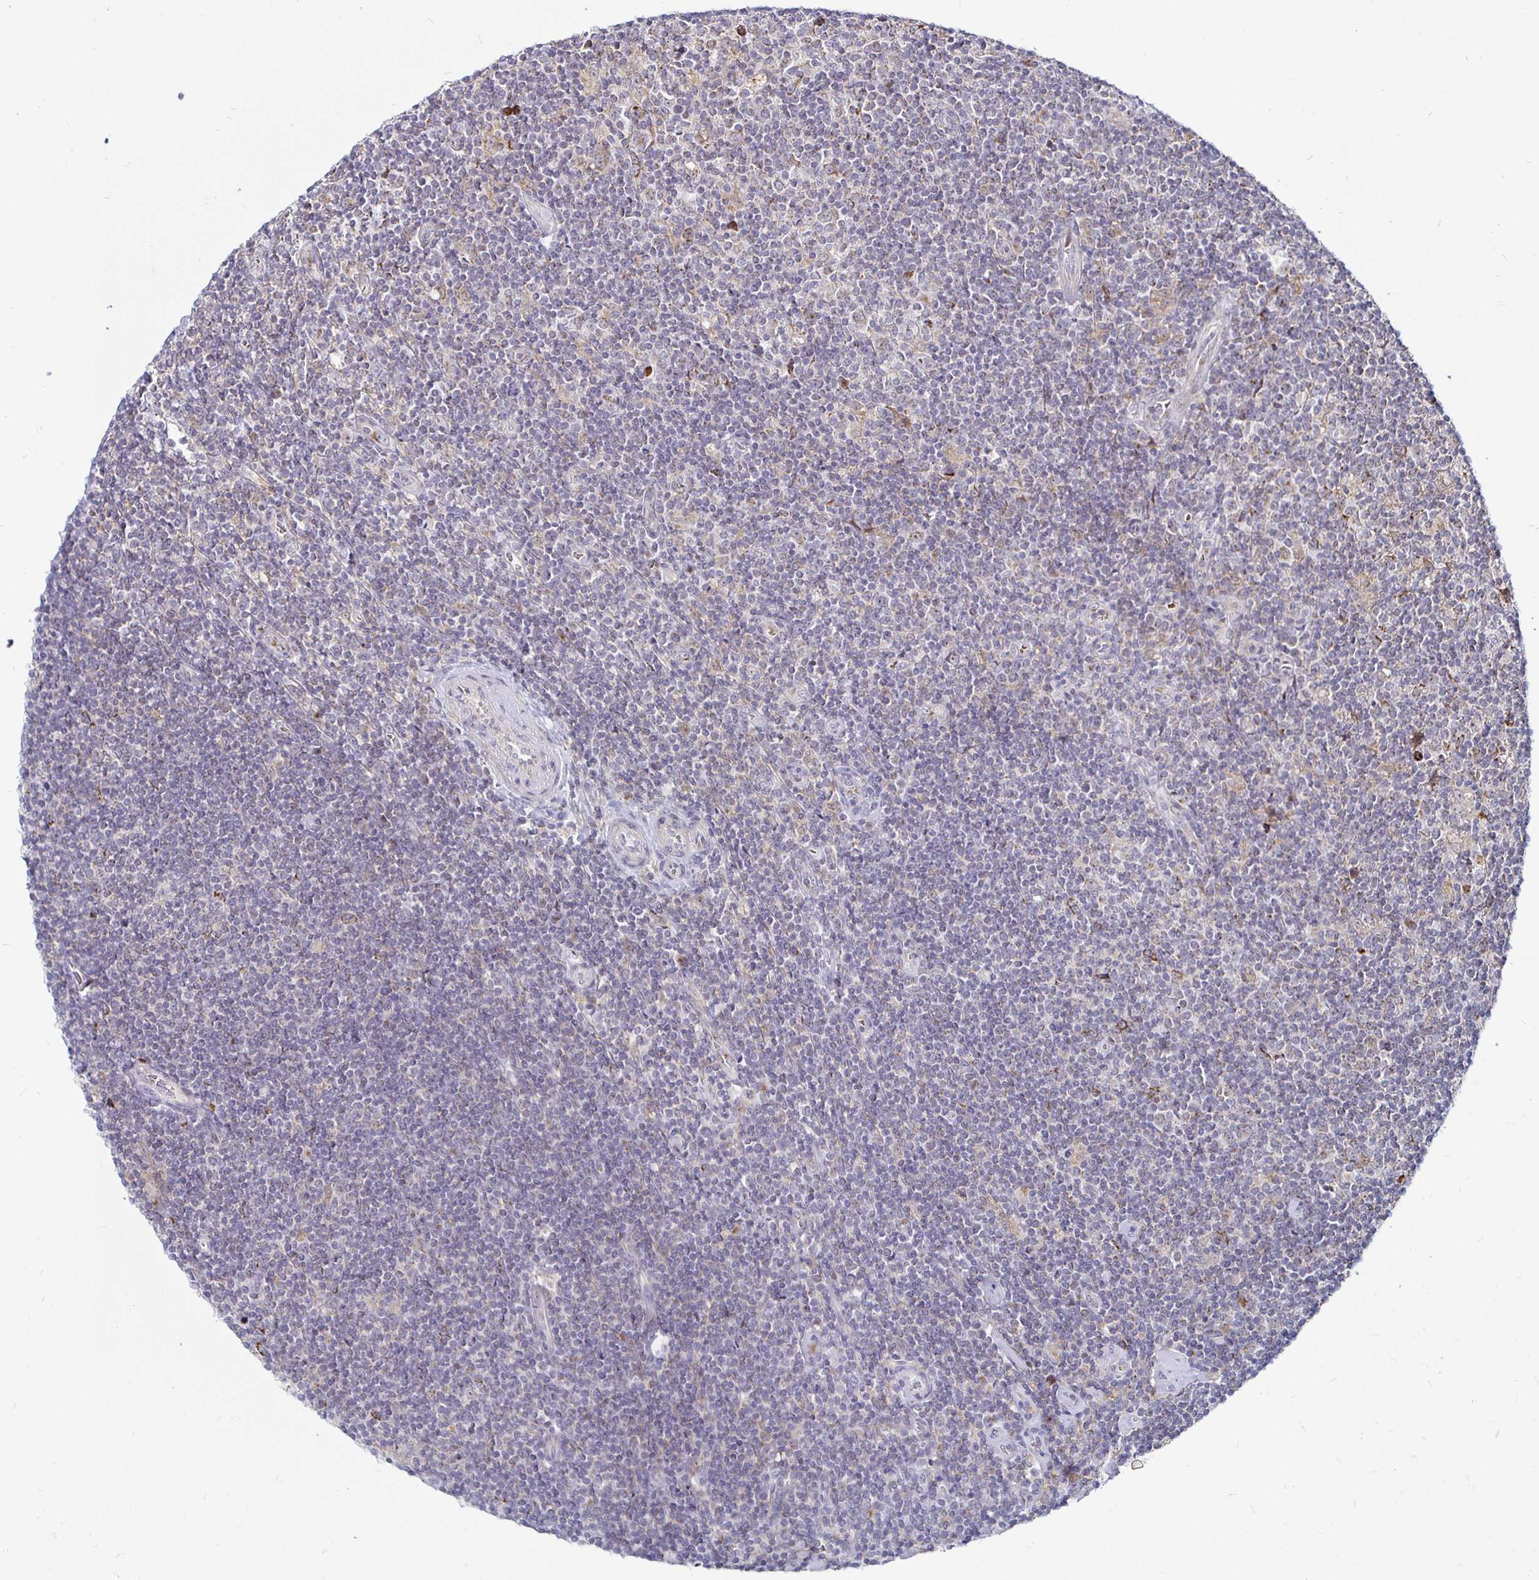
{"staining": {"intensity": "negative", "quantity": "none", "location": "none"}, "tissue": "lymphoma", "cell_type": "Tumor cells", "image_type": "cancer", "snomed": [{"axis": "morphology", "description": "Hodgkin's disease, NOS"}, {"axis": "topography", "description": "Lymph node"}], "caption": "A histopathology image of lymphoma stained for a protein displays no brown staining in tumor cells. (DAB (3,3'-diaminobenzidine) IHC with hematoxylin counter stain).", "gene": "ATG3", "patient": {"sex": "male", "age": 40}}